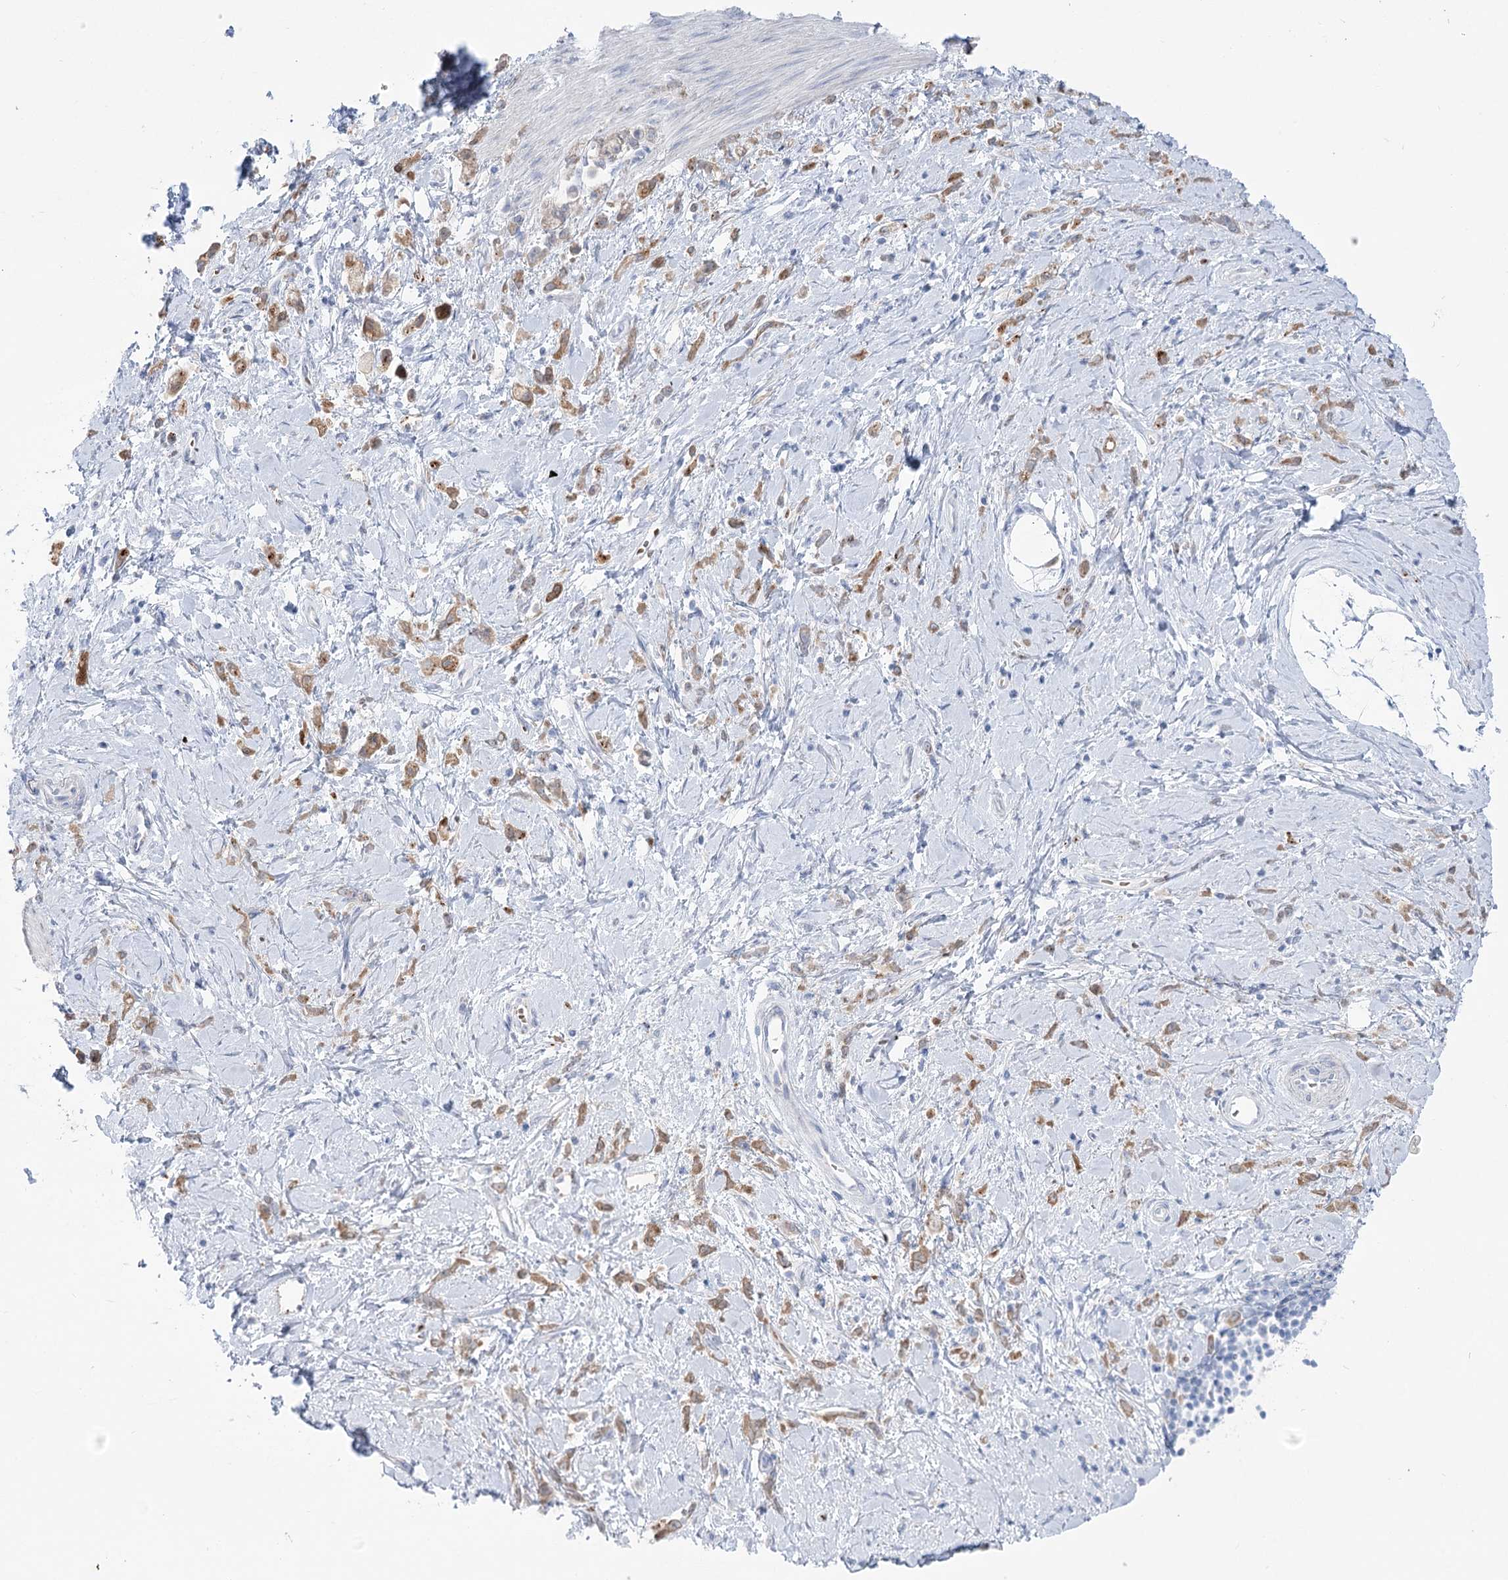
{"staining": {"intensity": "moderate", "quantity": ">75%", "location": "cytoplasmic/membranous"}, "tissue": "stomach cancer", "cell_type": "Tumor cells", "image_type": "cancer", "snomed": [{"axis": "morphology", "description": "Adenocarcinoma, NOS"}, {"axis": "topography", "description": "Stomach"}], "caption": "Tumor cells show medium levels of moderate cytoplasmic/membranous positivity in approximately >75% of cells in human adenocarcinoma (stomach).", "gene": "SIAE", "patient": {"sex": "female", "age": 60}}